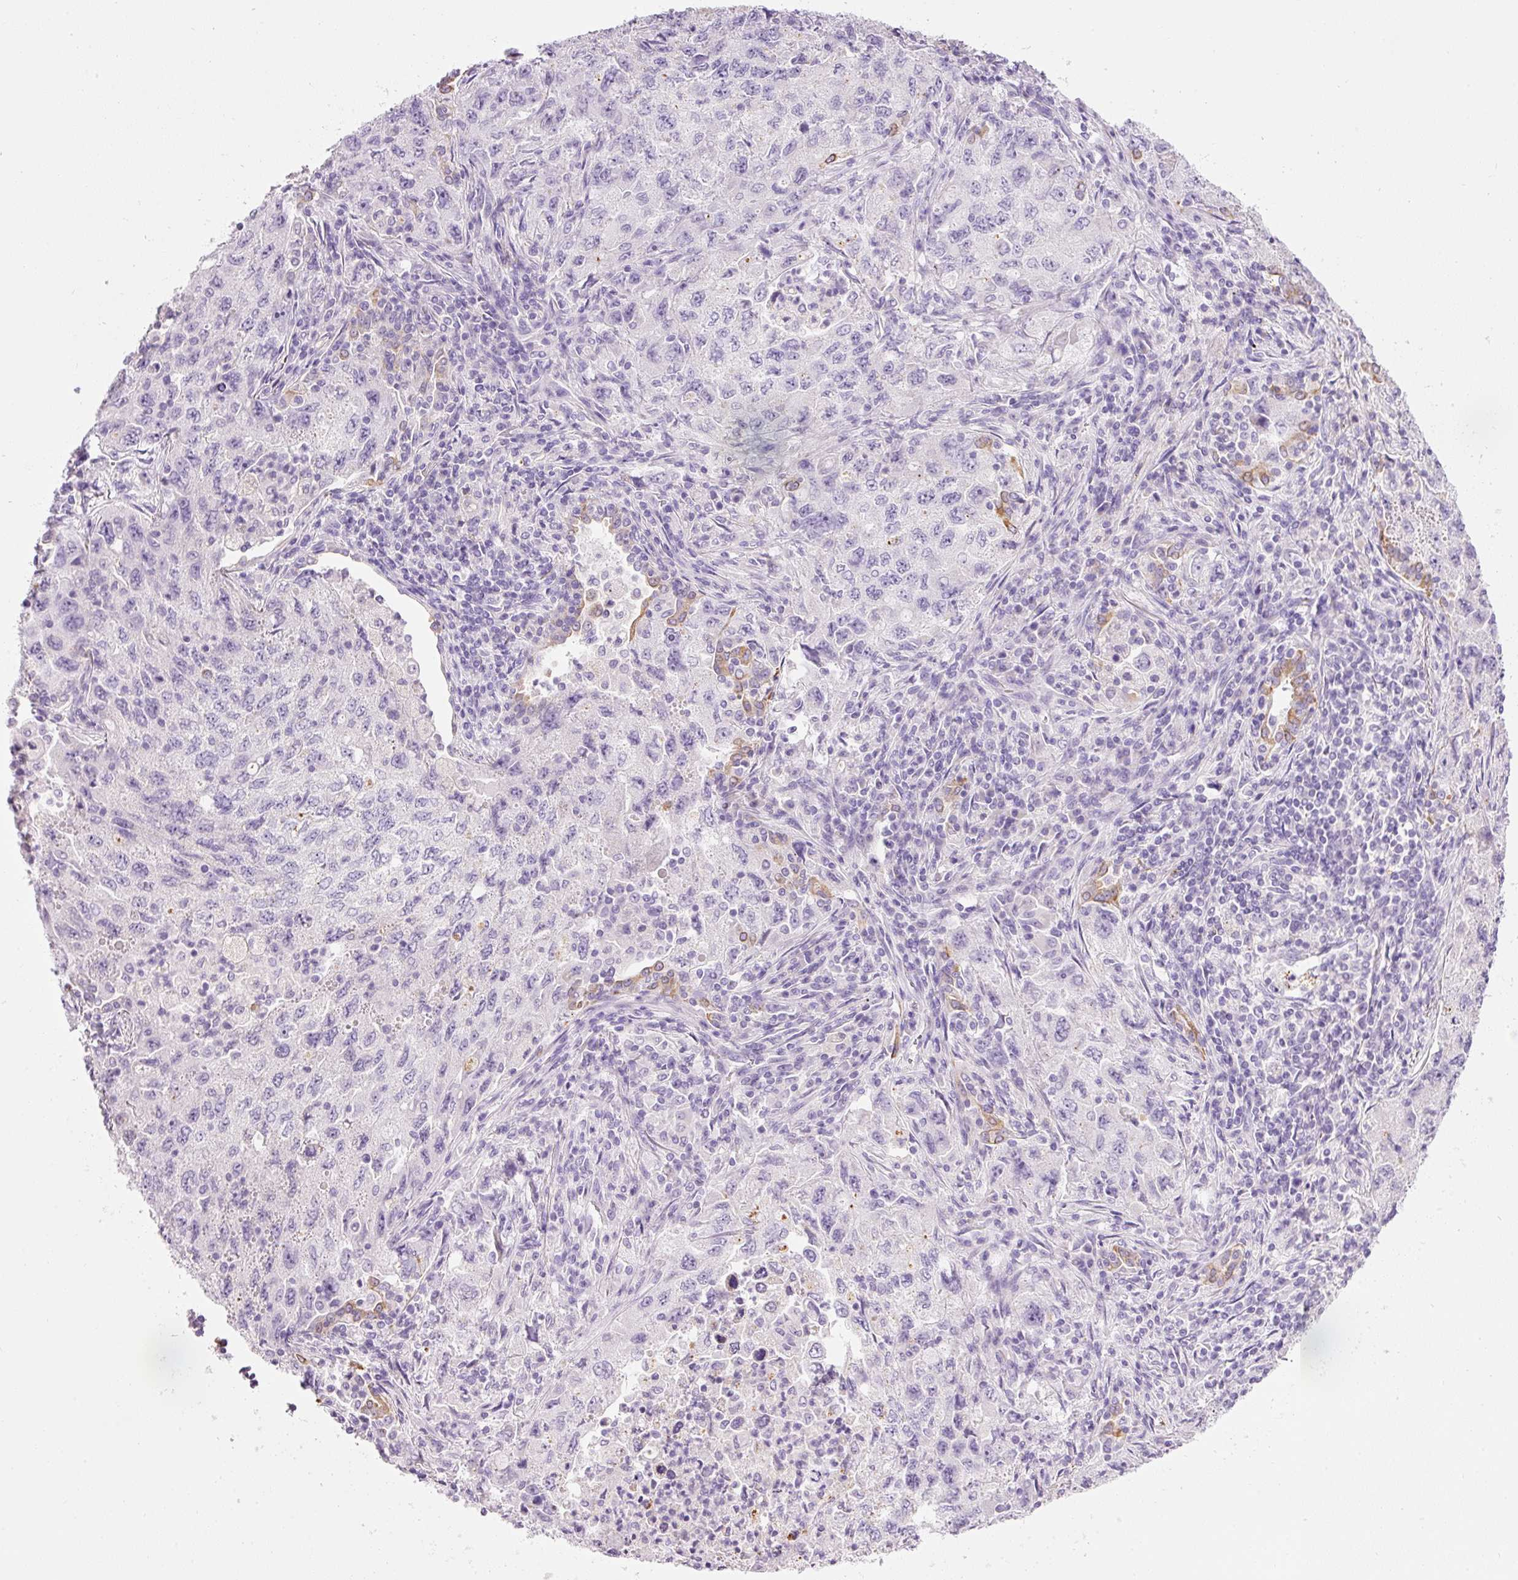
{"staining": {"intensity": "negative", "quantity": "none", "location": "none"}, "tissue": "lung cancer", "cell_type": "Tumor cells", "image_type": "cancer", "snomed": [{"axis": "morphology", "description": "Adenocarcinoma, NOS"}, {"axis": "topography", "description": "Lung"}], "caption": "An immunohistochemistry histopathology image of lung adenocarcinoma is shown. There is no staining in tumor cells of lung adenocarcinoma.", "gene": "CARD16", "patient": {"sex": "female", "age": 57}}